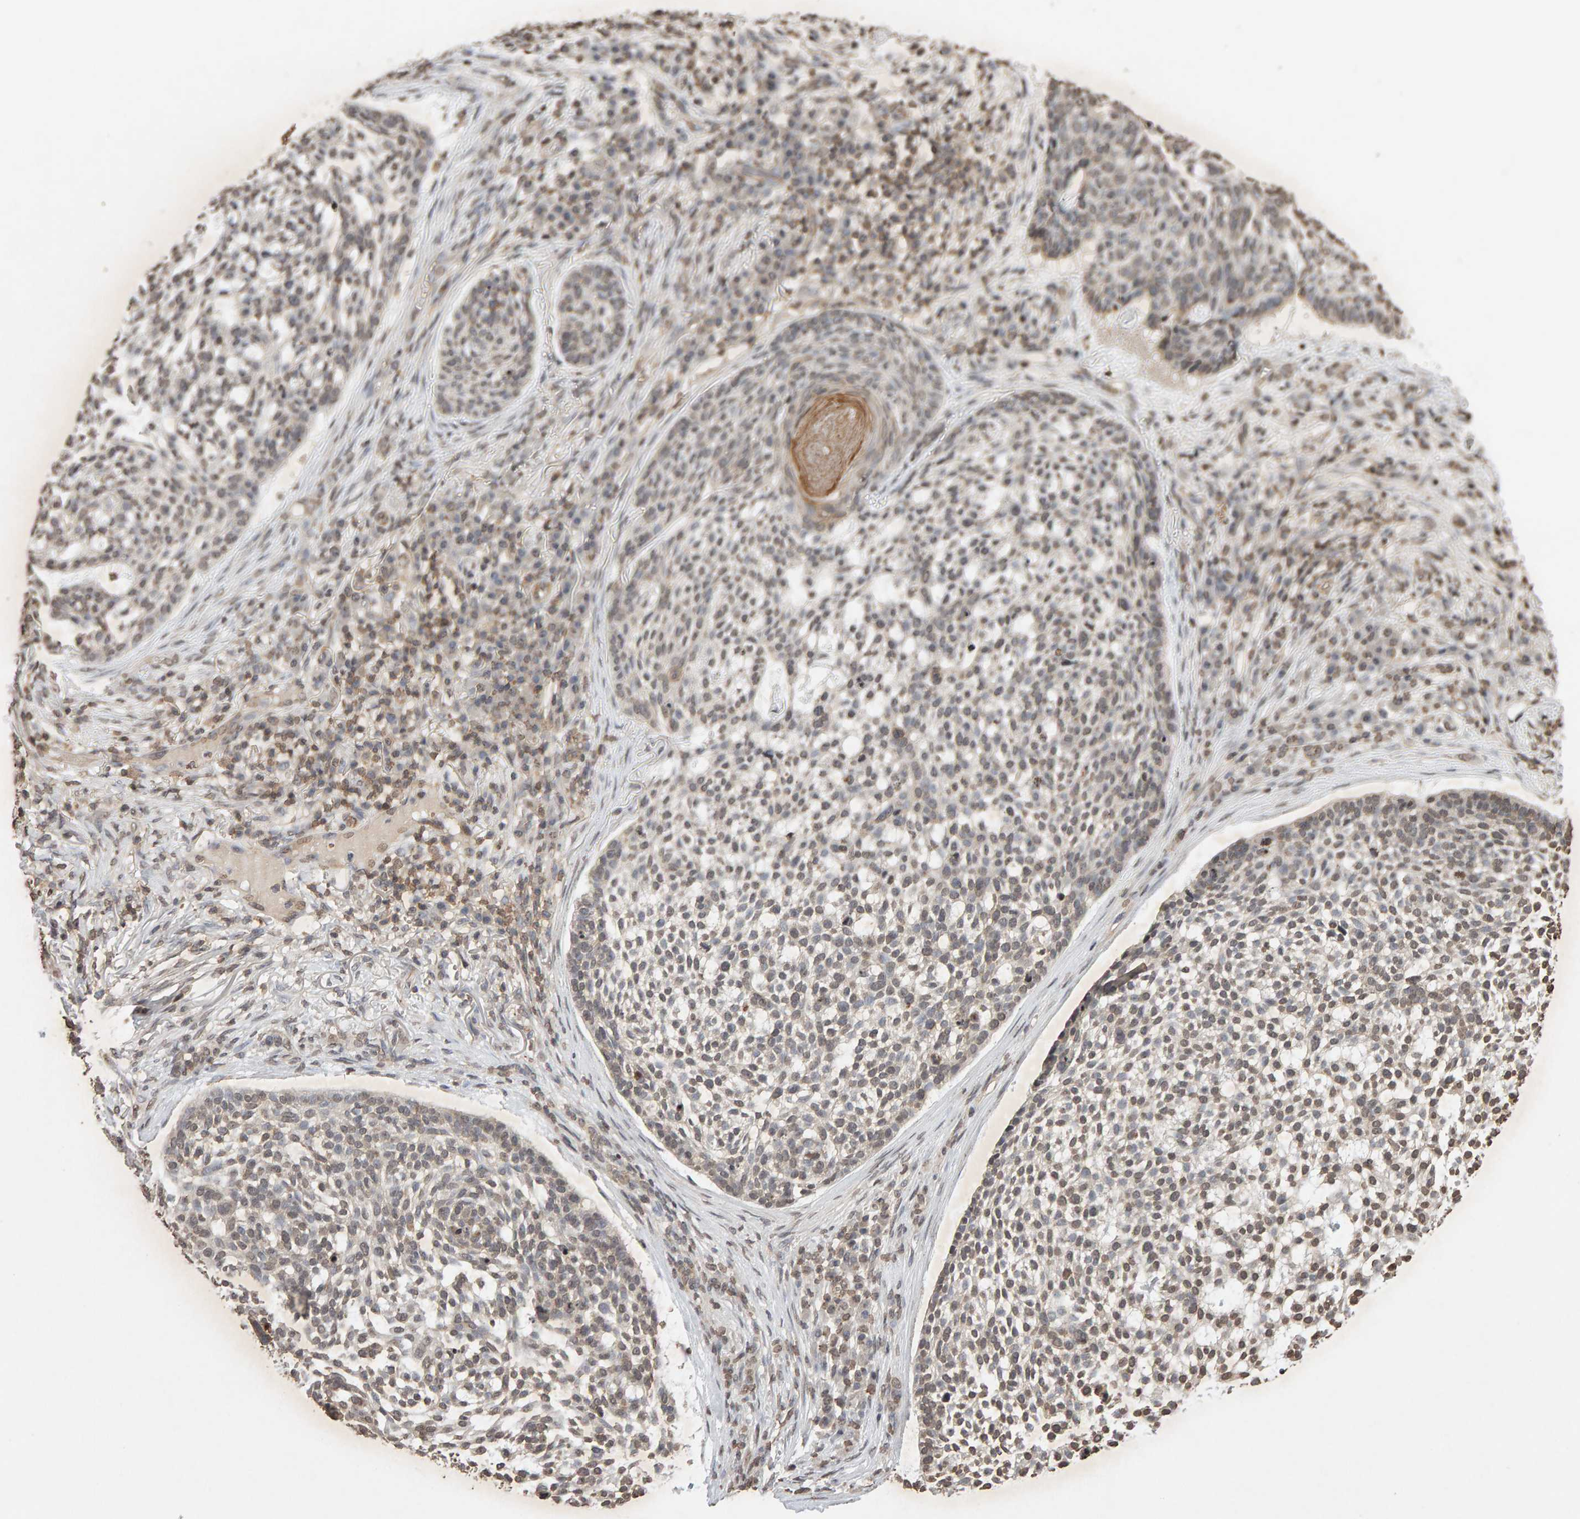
{"staining": {"intensity": "weak", "quantity": ">75%", "location": "nuclear"}, "tissue": "skin cancer", "cell_type": "Tumor cells", "image_type": "cancer", "snomed": [{"axis": "morphology", "description": "Basal cell carcinoma"}, {"axis": "topography", "description": "Skin"}], "caption": "This photomicrograph reveals IHC staining of skin cancer, with low weak nuclear positivity in about >75% of tumor cells.", "gene": "DNAJB5", "patient": {"sex": "female", "age": 64}}